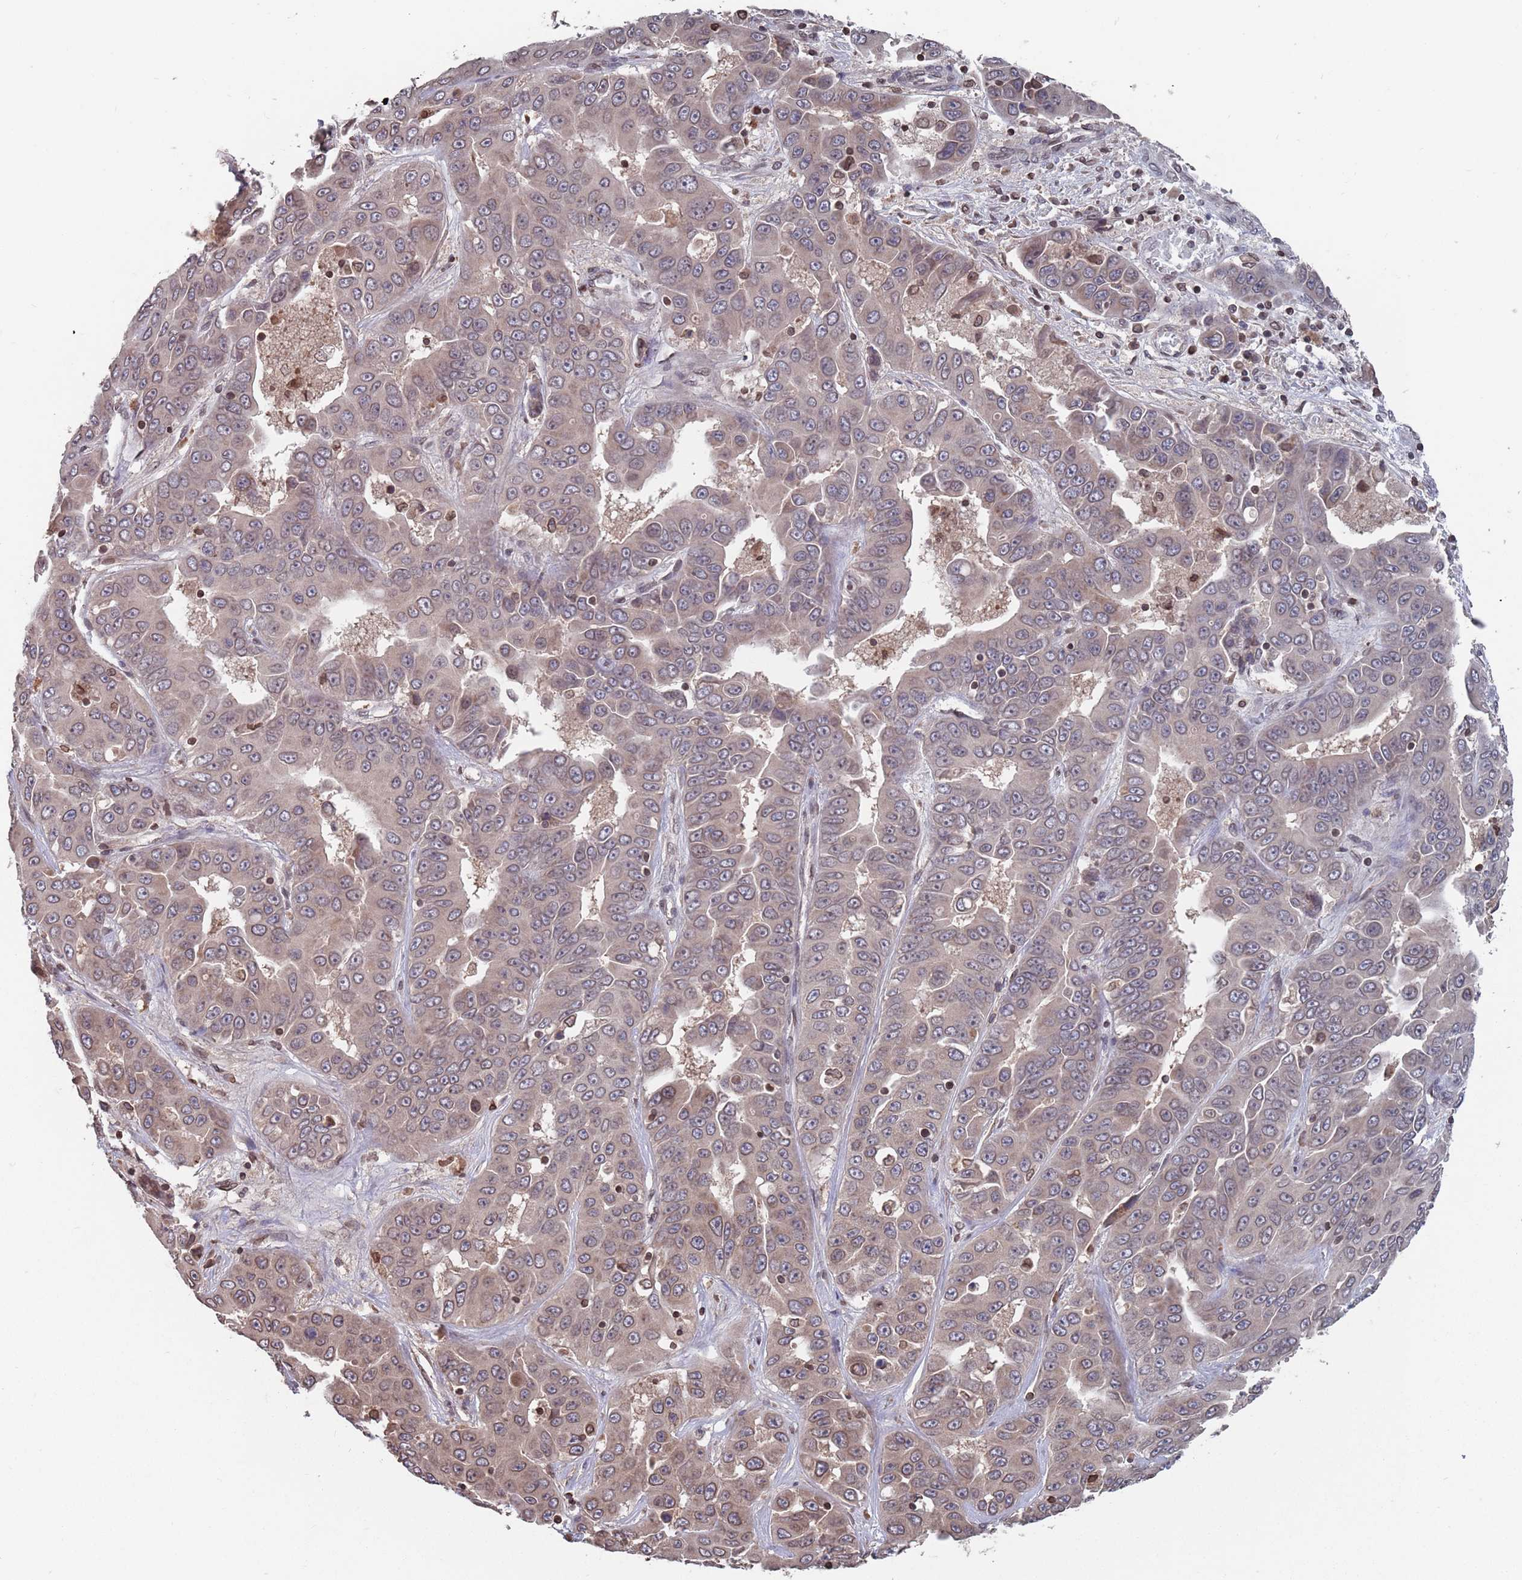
{"staining": {"intensity": "weak", "quantity": "25%-75%", "location": "cytoplasmic/membranous,nuclear"}, "tissue": "liver cancer", "cell_type": "Tumor cells", "image_type": "cancer", "snomed": [{"axis": "morphology", "description": "Cholangiocarcinoma"}, {"axis": "topography", "description": "Liver"}], "caption": "Immunohistochemistry (IHC) image of neoplastic tissue: cholangiocarcinoma (liver) stained using immunohistochemistry shows low levels of weak protein expression localized specifically in the cytoplasmic/membranous and nuclear of tumor cells, appearing as a cytoplasmic/membranous and nuclear brown color.", "gene": "SDHAF3", "patient": {"sex": "female", "age": 52}}